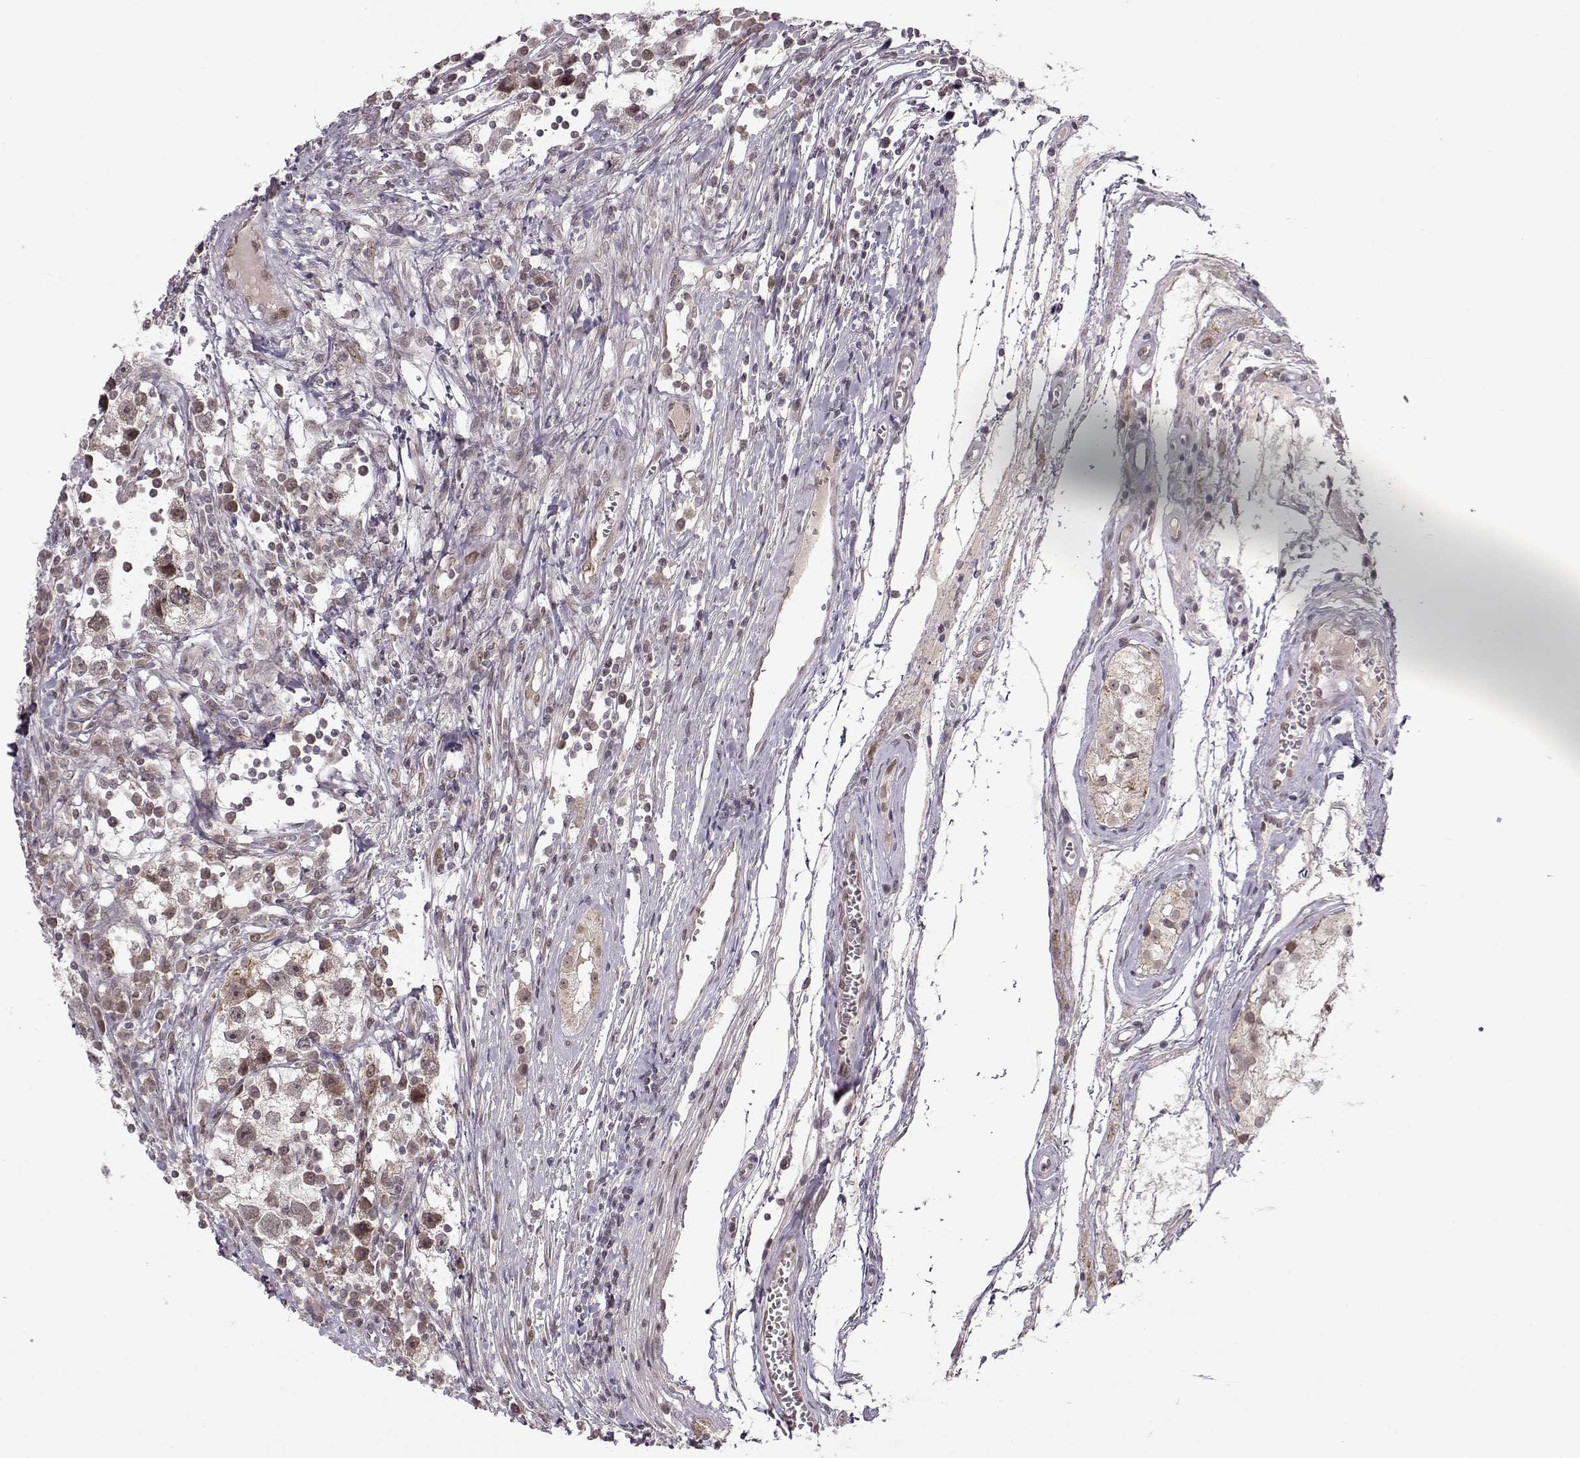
{"staining": {"intensity": "weak", "quantity": ">75%", "location": "cytoplasmic/membranous"}, "tissue": "testis cancer", "cell_type": "Tumor cells", "image_type": "cancer", "snomed": [{"axis": "morphology", "description": "Seminoma, NOS"}, {"axis": "topography", "description": "Testis"}], "caption": "Immunohistochemistry (IHC) photomicrograph of testis cancer stained for a protein (brown), which shows low levels of weak cytoplasmic/membranous expression in about >75% of tumor cells.", "gene": "RAI1", "patient": {"sex": "male", "age": 30}}